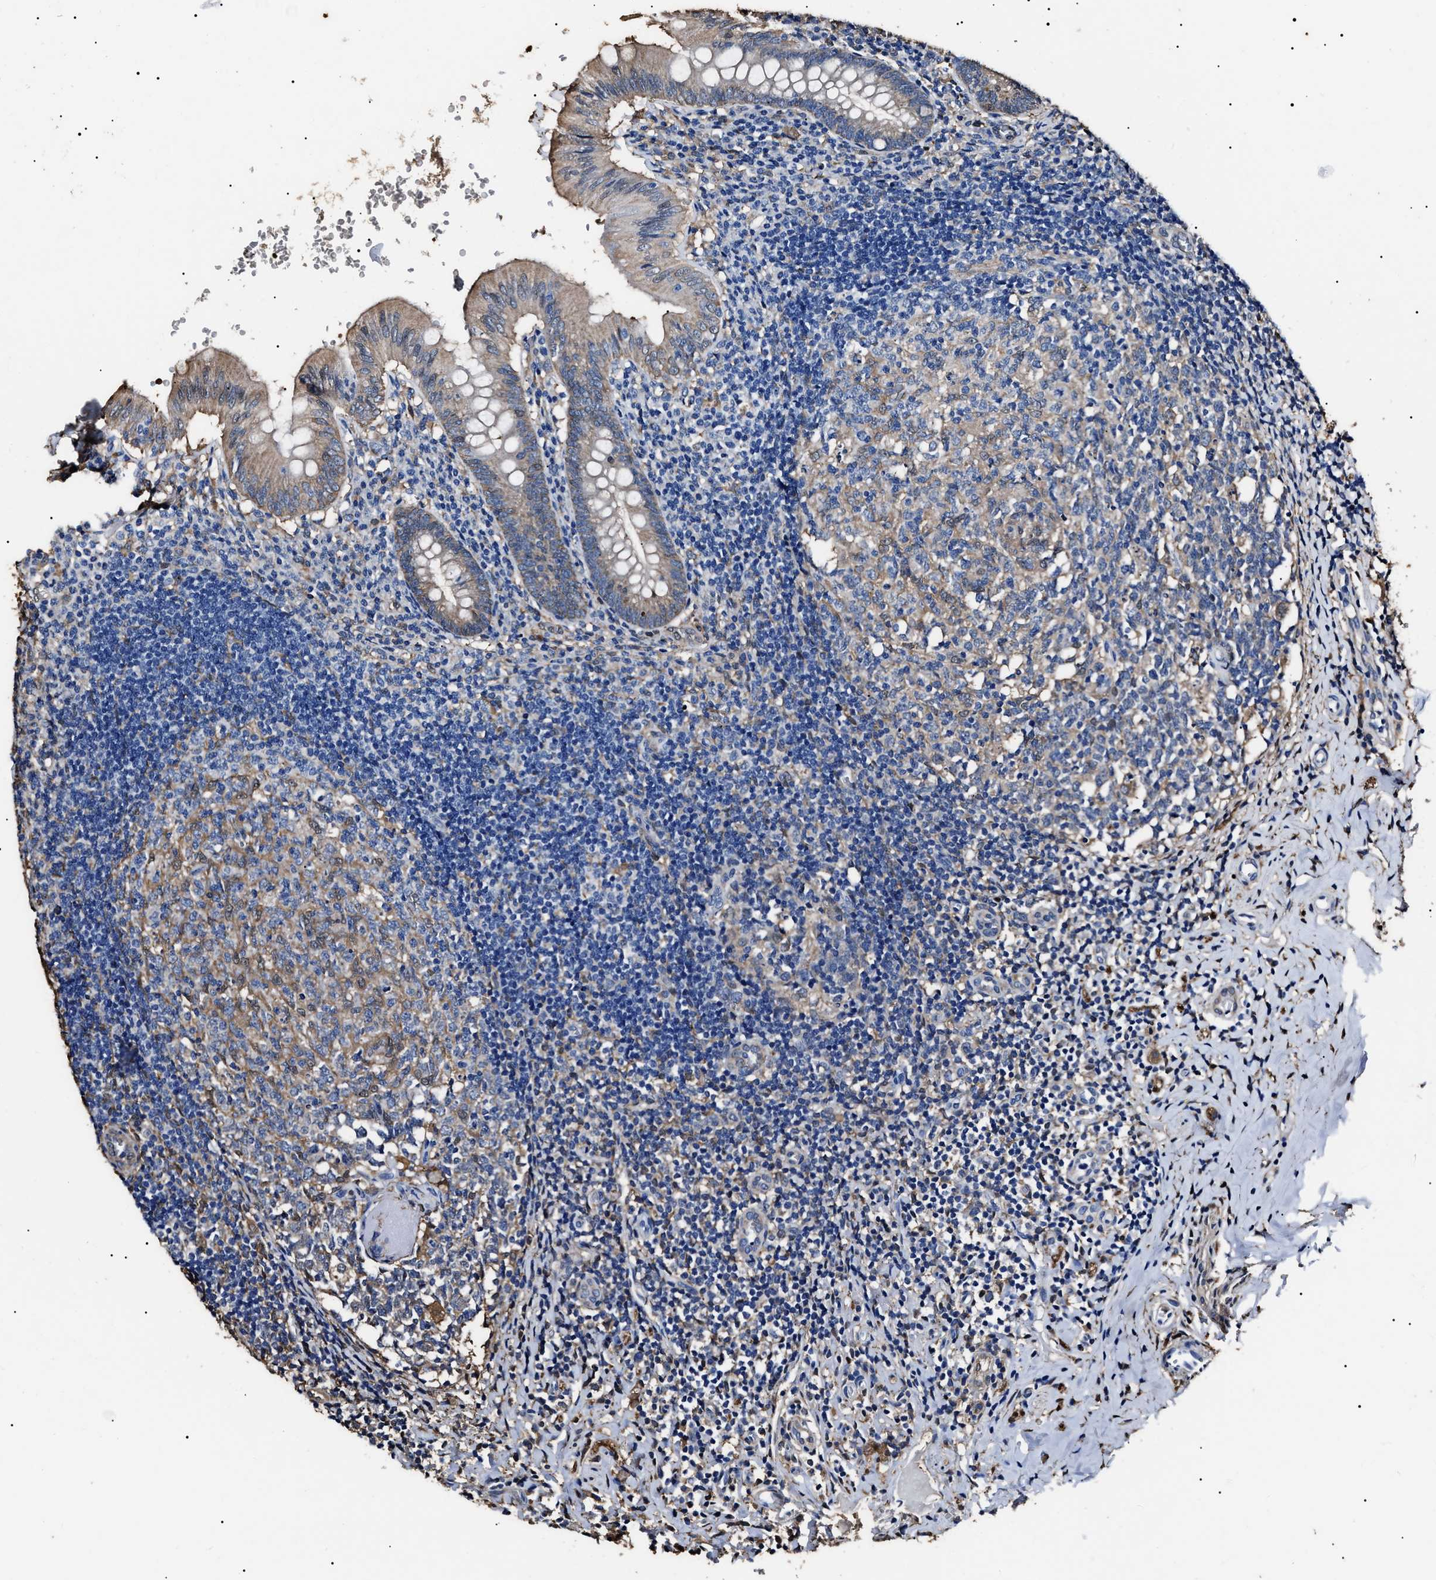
{"staining": {"intensity": "moderate", "quantity": "25%-75%", "location": "cytoplasmic/membranous"}, "tissue": "appendix", "cell_type": "Glandular cells", "image_type": "normal", "snomed": [{"axis": "morphology", "description": "Normal tissue, NOS"}, {"axis": "topography", "description": "Appendix"}], "caption": "Unremarkable appendix demonstrates moderate cytoplasmic/membranous expression in approximately 25%-75% of glandular cells, visualized by immunohistochemistry.", "gene": "ALDH1A1", "patient": {"sex": "male", "age": 8}}